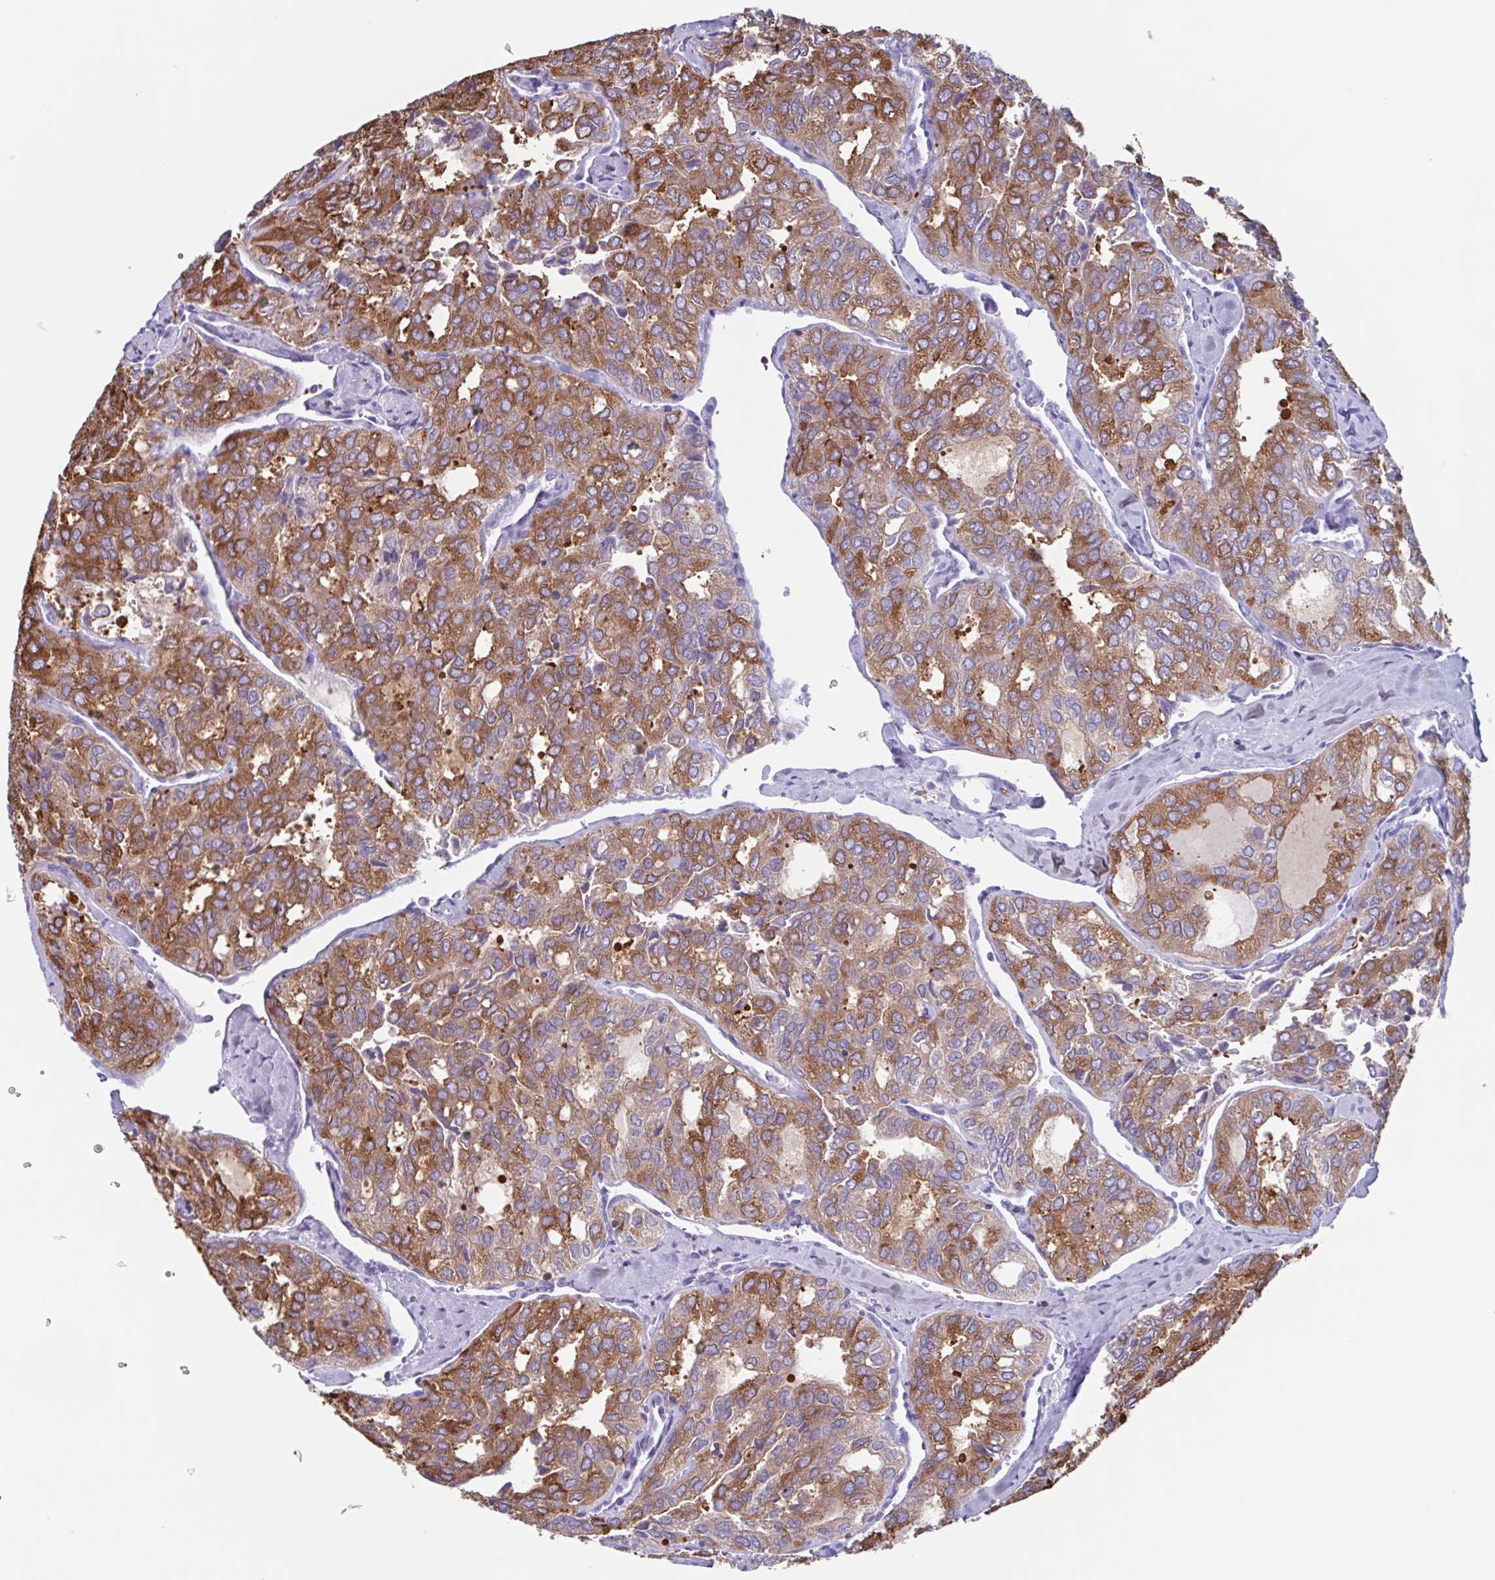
{"staining": {"intensity": "moderate", "quantity": "25%-75%", "location": "cytoplasmic/membranous"}, "tissue": "thyroid cancer", "cell_type": "Tumor cells", "image_type": "cancer", "snomed": [{"axis": "morphology", "description": "Follicular adenoma carcinoma, NOS"}, {"axis": "topography", "description": "Thyroid gland"}], "caption": "Protein staining demonstrates moderate cytoplasmic/membranous positivity in approximately 25%-75% of tumor cells in thyroid cancer (follicular adenoma carcinoma).", "gene": "TPD52", "patient": {"sex": "male", "age": 75}}